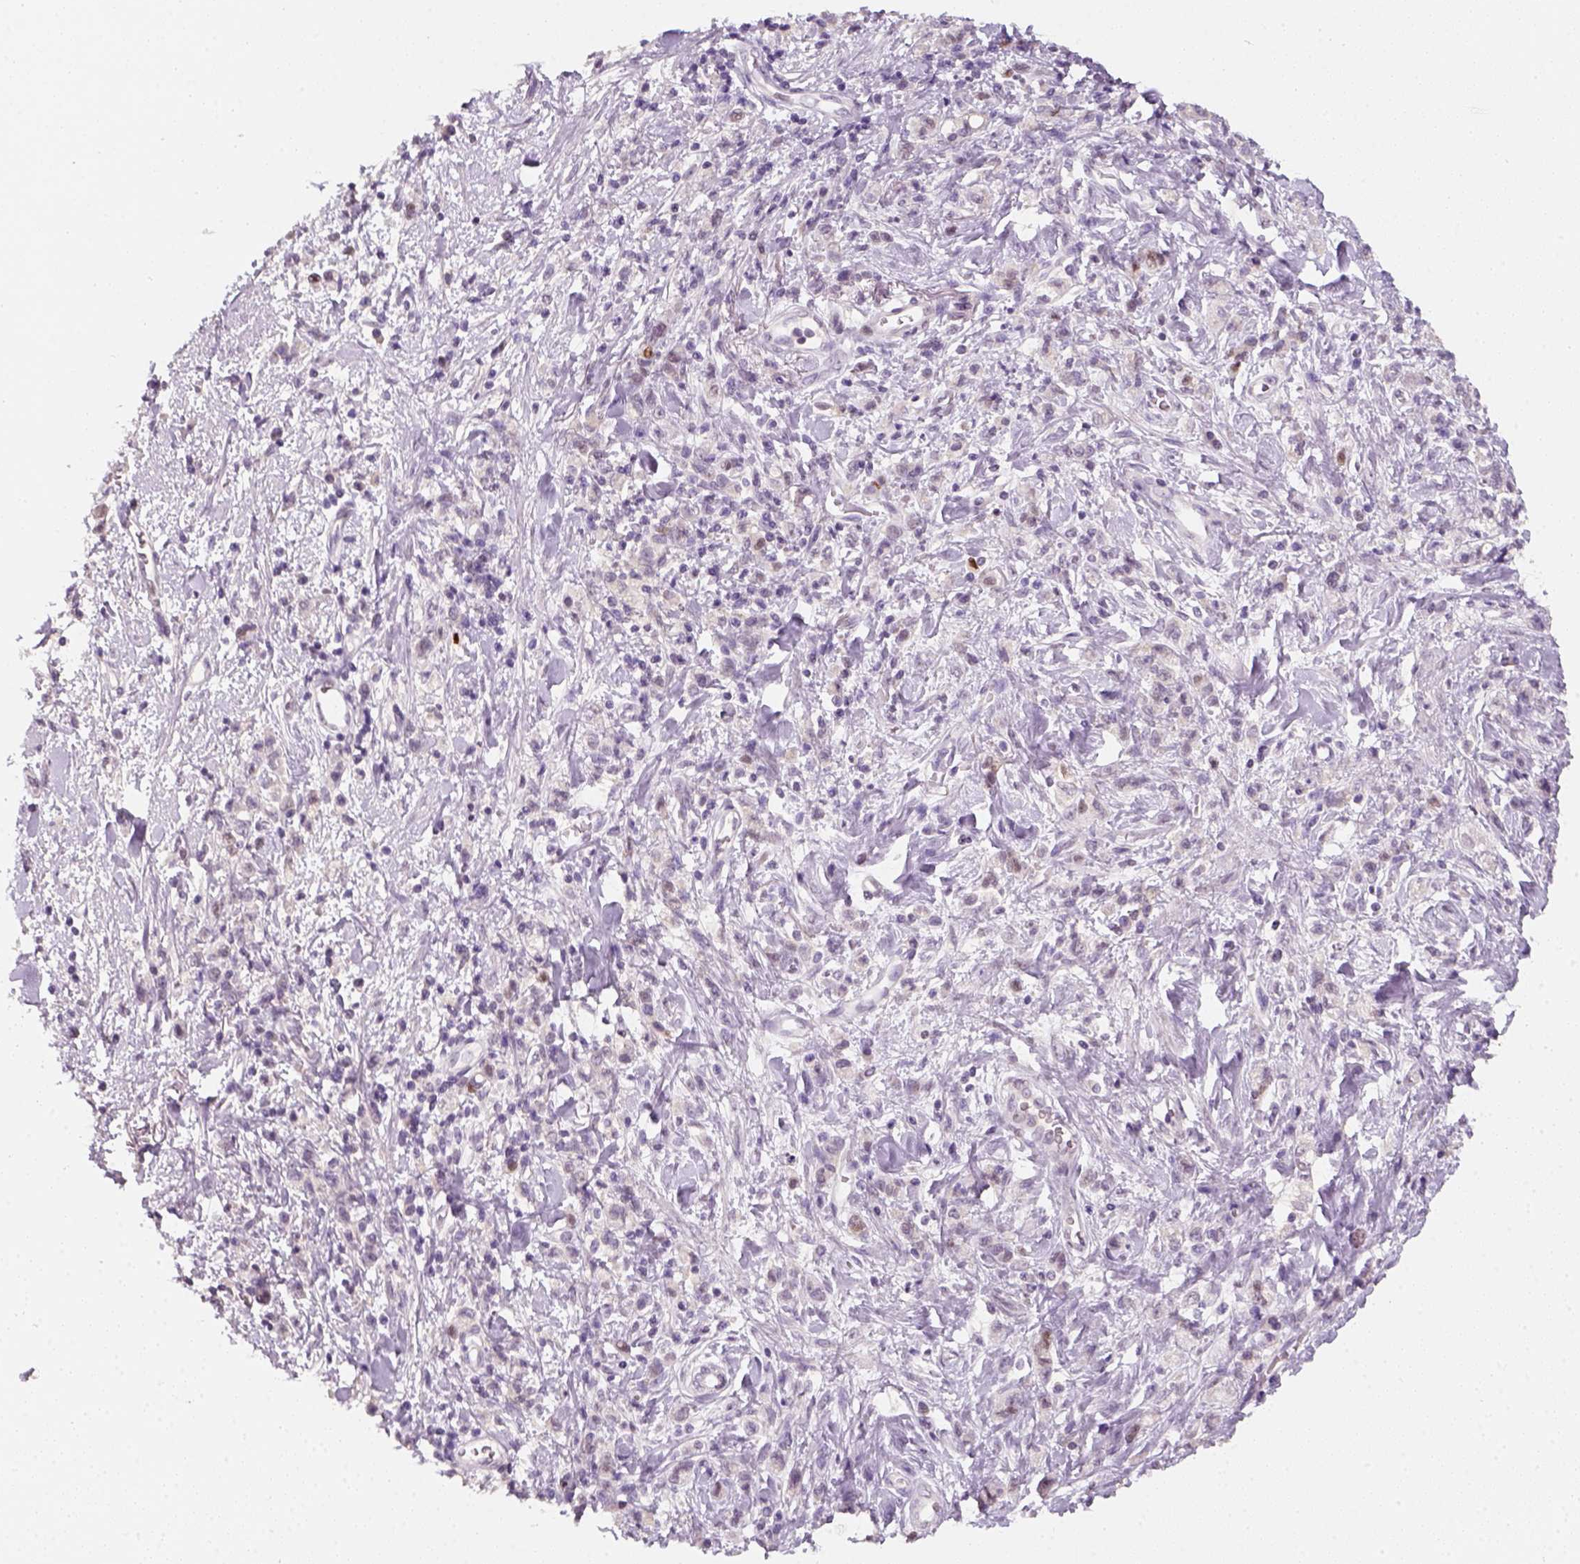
{"staining": {"intensity": "negative", "quantity": "none", "location": "none"}, "tissue": "stomach cancer", "cell_type": "Tumor cells", "image_type": "cancer", "snomed": [{"axis": "morphology", "description": "Adenocarcinoma, NOS"}, {"axis": "topography", "description": "Stomach"}], "caption": "Stomach cancer stained for a protein using immunohistochemistry exhibits no expression tumor cells.", "gene": "TP53", "patient": {"sex": "male", "age": 77}}